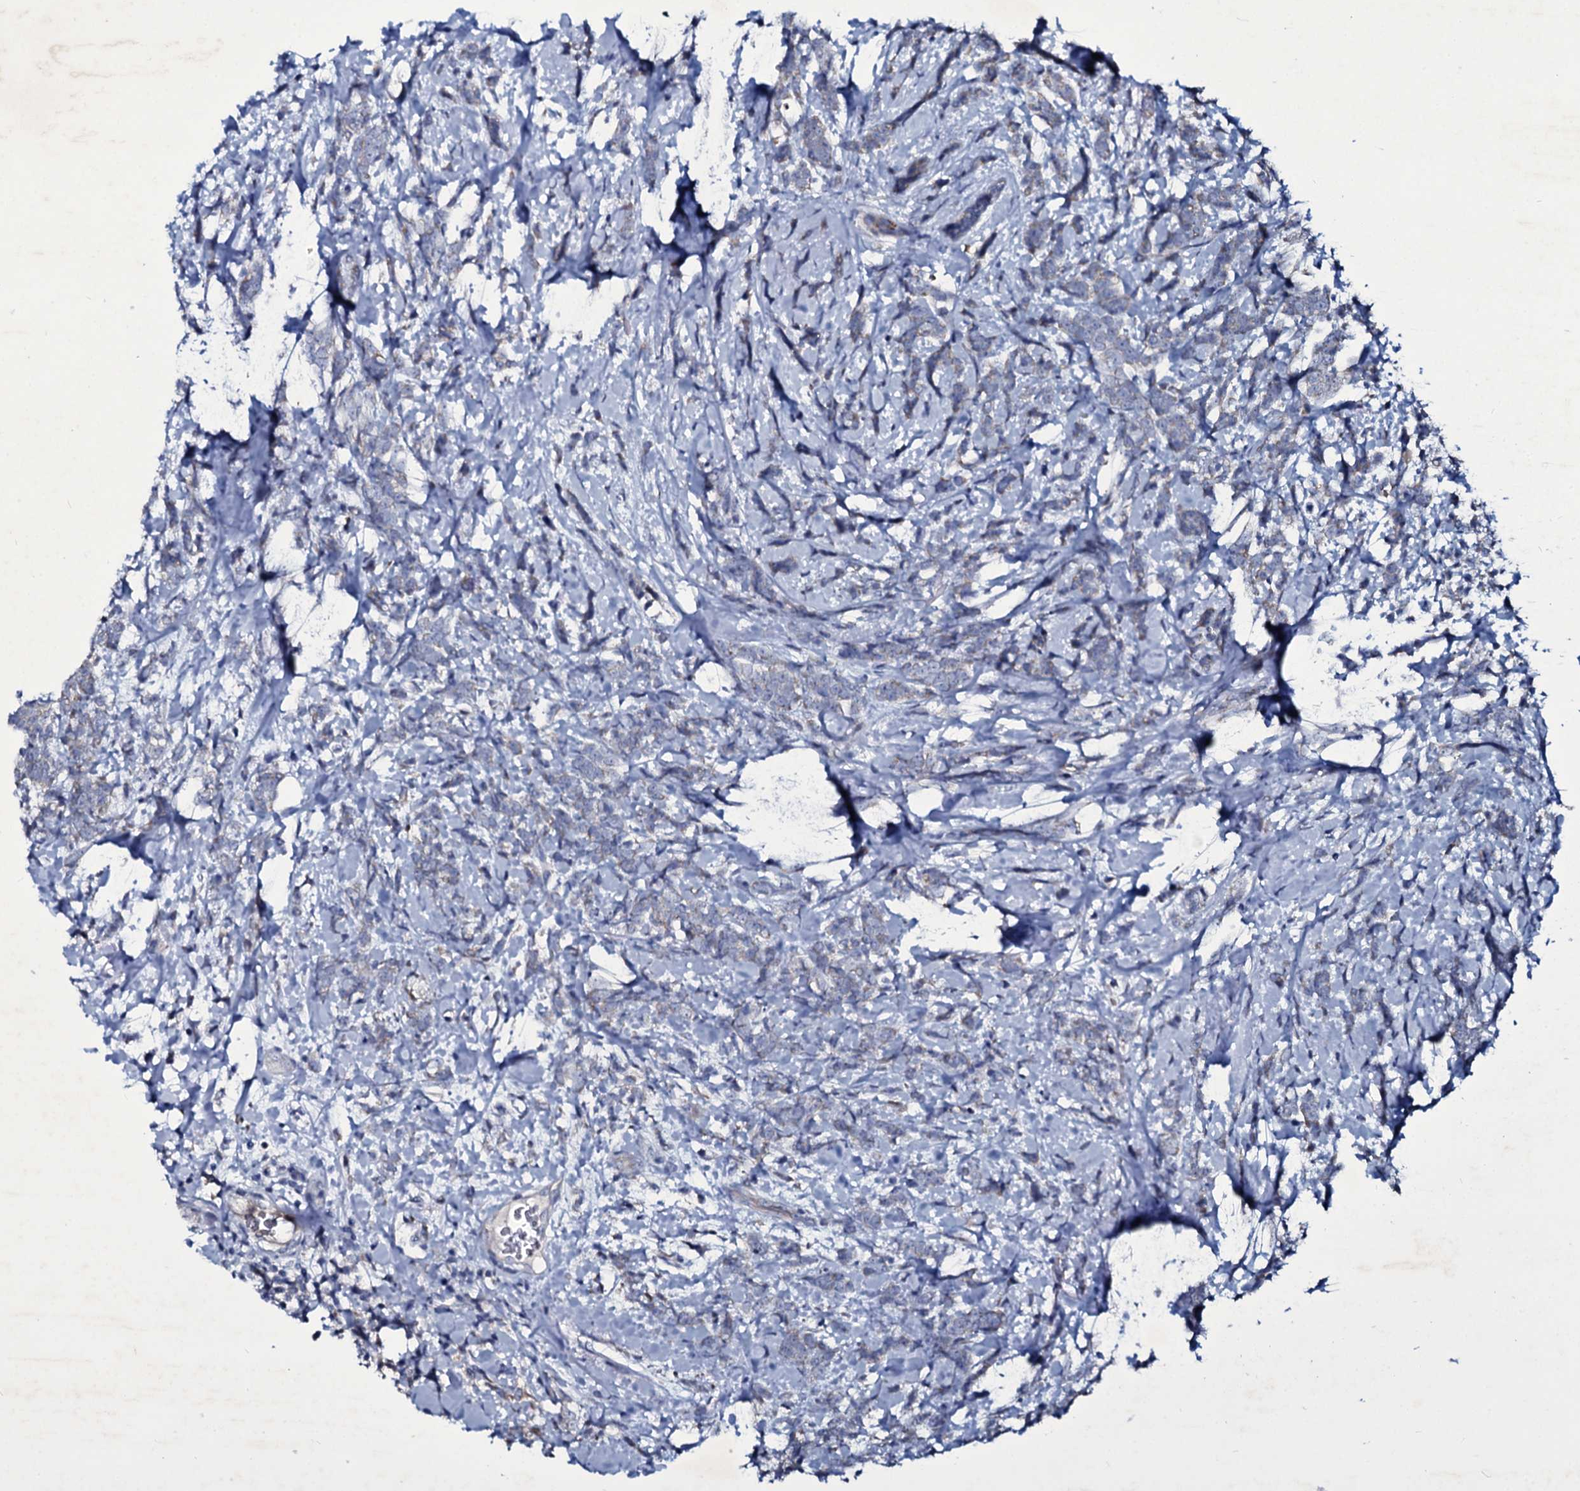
{"staining": {"intensity": "negative", "quantity": "none", "location": "none"}, "tissue": "breast cancer", "cell_type": "Tumor cells", "image_type": "cancer", "snomed": [{"axis": "morphology", "description": "Lobular carcinoma"}, {"axis": "topography", "description": "Breast"}], "caption": "High magnification brightfield microscopy of lobular carcinoma (breast) stained with DAB (3,3'-diaminobenzidine) (brown) and counterstained with hematoxylin (blue): tumor cells show no significant positivity. (DAB (3,3'-diaminobenzidine) immunohistochemistry (IHC), high magnification).", "gene": "SELENOT", "patient": {"sex": "female", "age": 58}}